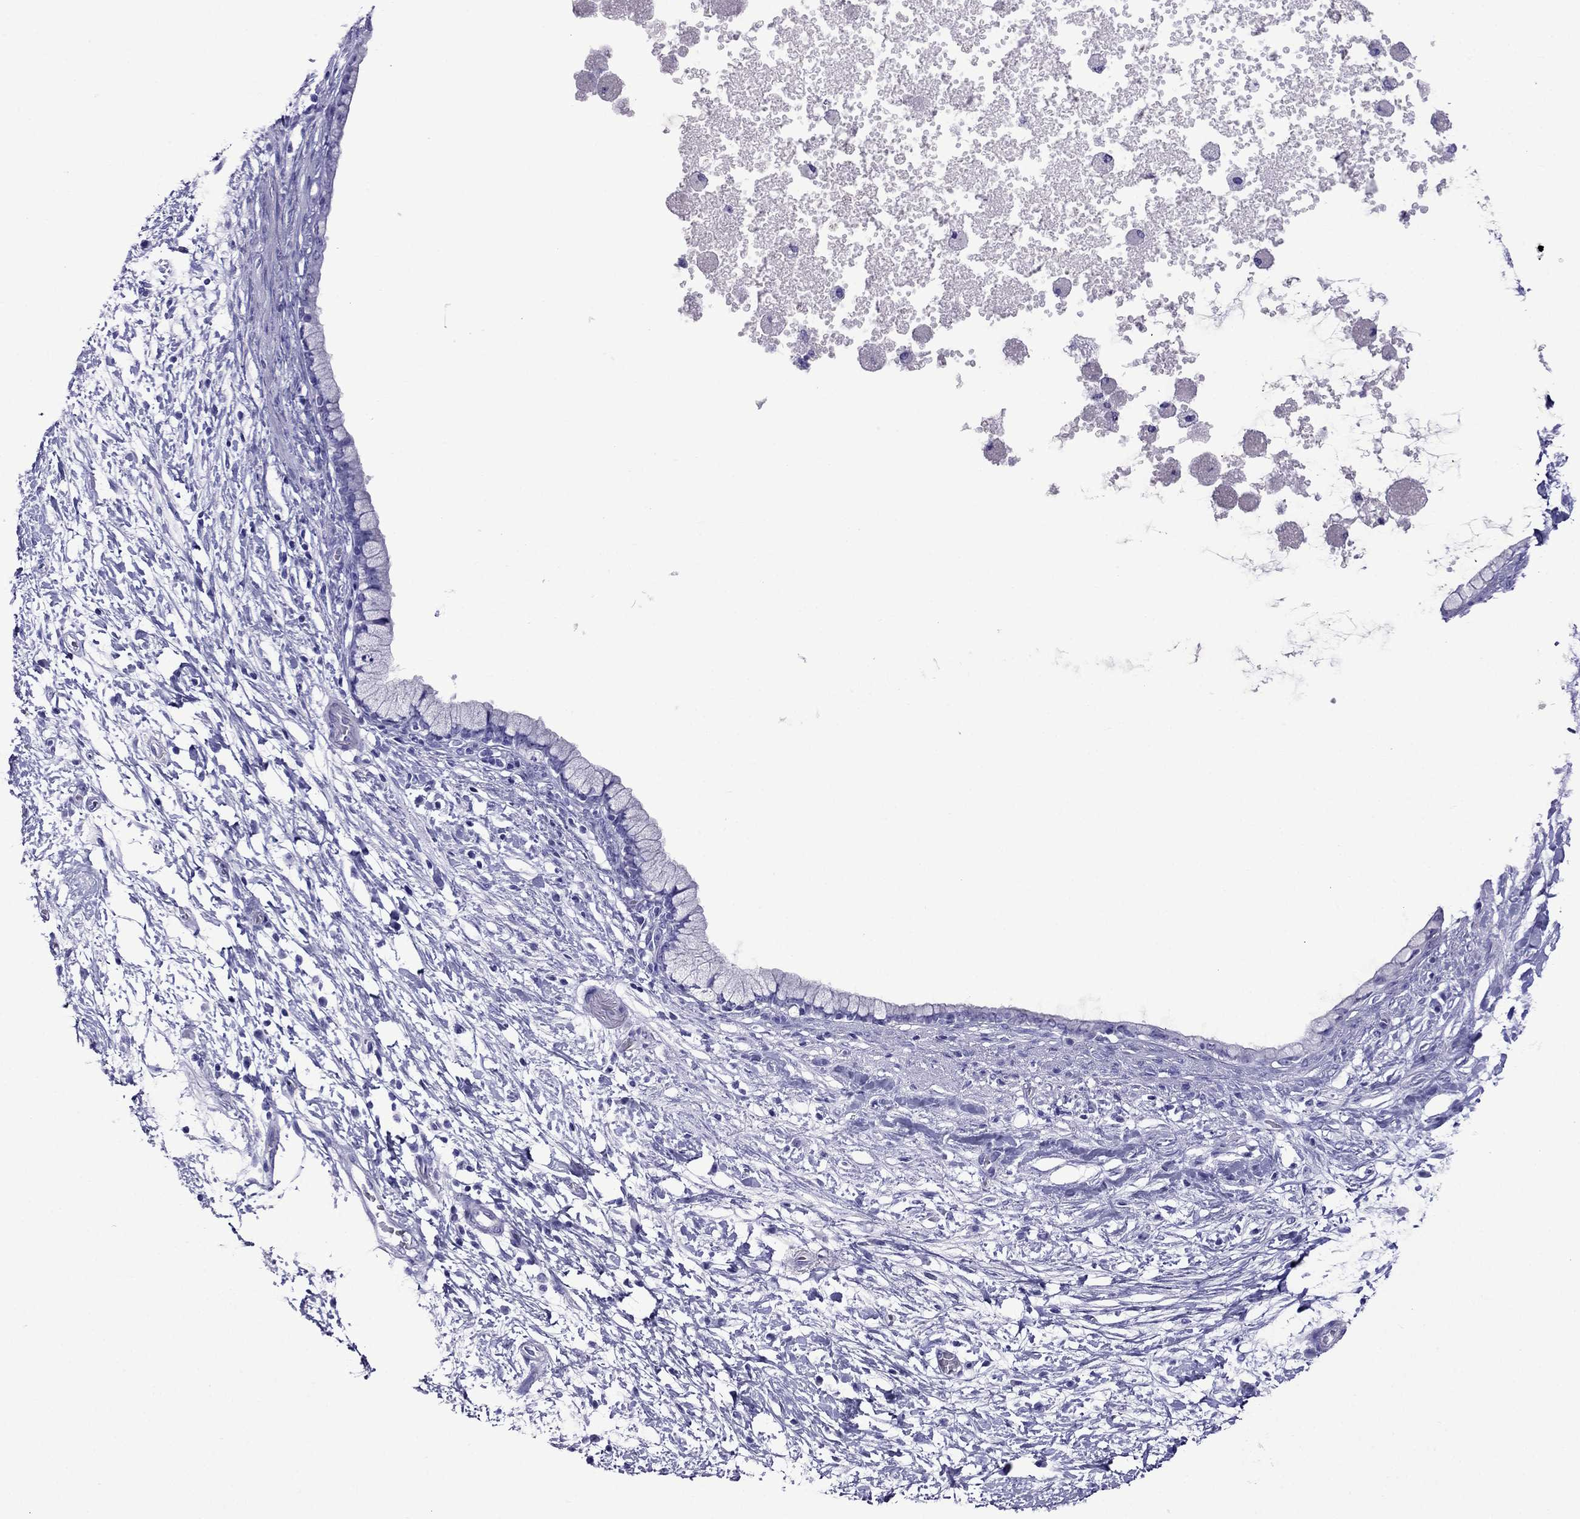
{"staining": {"intensity": "negative", "quantity": "none", "location": "none"}, "tissue": "pancreatic cancer", "cell_type": "Tumor cells", "image_type": "cancer", "snomed": [{"axis": "morphology", "description": "Adenocarcinoma, NOS"}, {"axis": "topography", "description": "Pancreas"}], "caption": "Immunohistochemical staining of human pancreatic cancer demonstrates no significant expression in tumor cells.", "gene": "CRYBA1", "patient": {"sex": "female", "age": 72}}